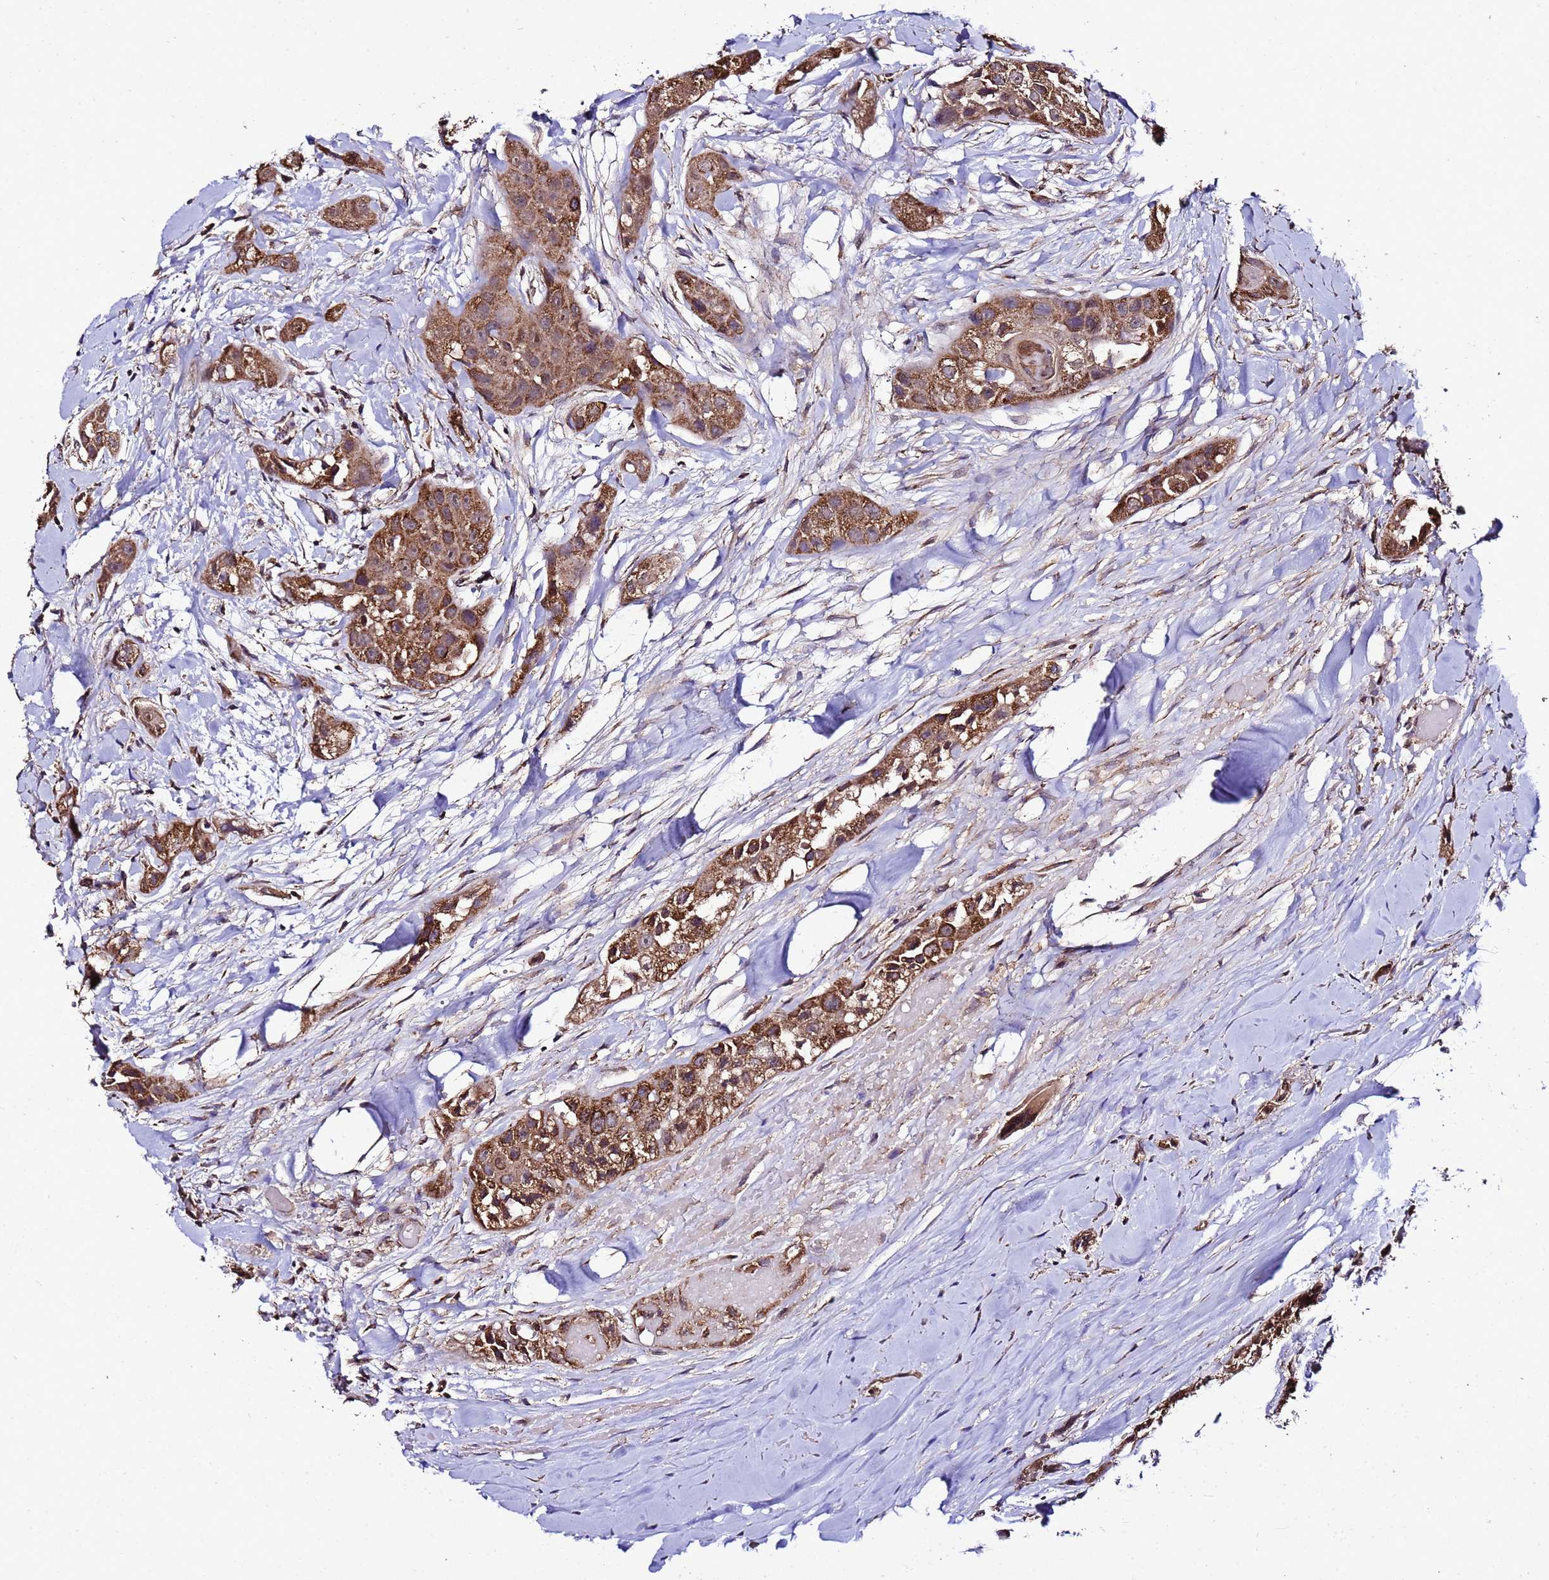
{"staining": {"intensity": "strong", "quantity": ">75%", "location": "cytoplasmic/membranous"}, "tissue": "head and neck cancer", "cell_type": "Tumor cells", "image_type": "cancer", "snomed": [{"axis": "morphology", "description": "Normal tissue, NOS"}, {"axis": "morphology", "description": "Squamous cell carcinoma, NOS"}, {"axis": "topography", "description": "Skeletal muscle"}, {"axis": "topography", "description": "Head-Neck"}], "caption": "Human head and neck cancer stained with a brown dye displays strong cytoplasmic/membranous positive expression in about >75% of tumor cells.", "gene": "HSPBAP1", "patient": {"sex": "male", "age": 51}}